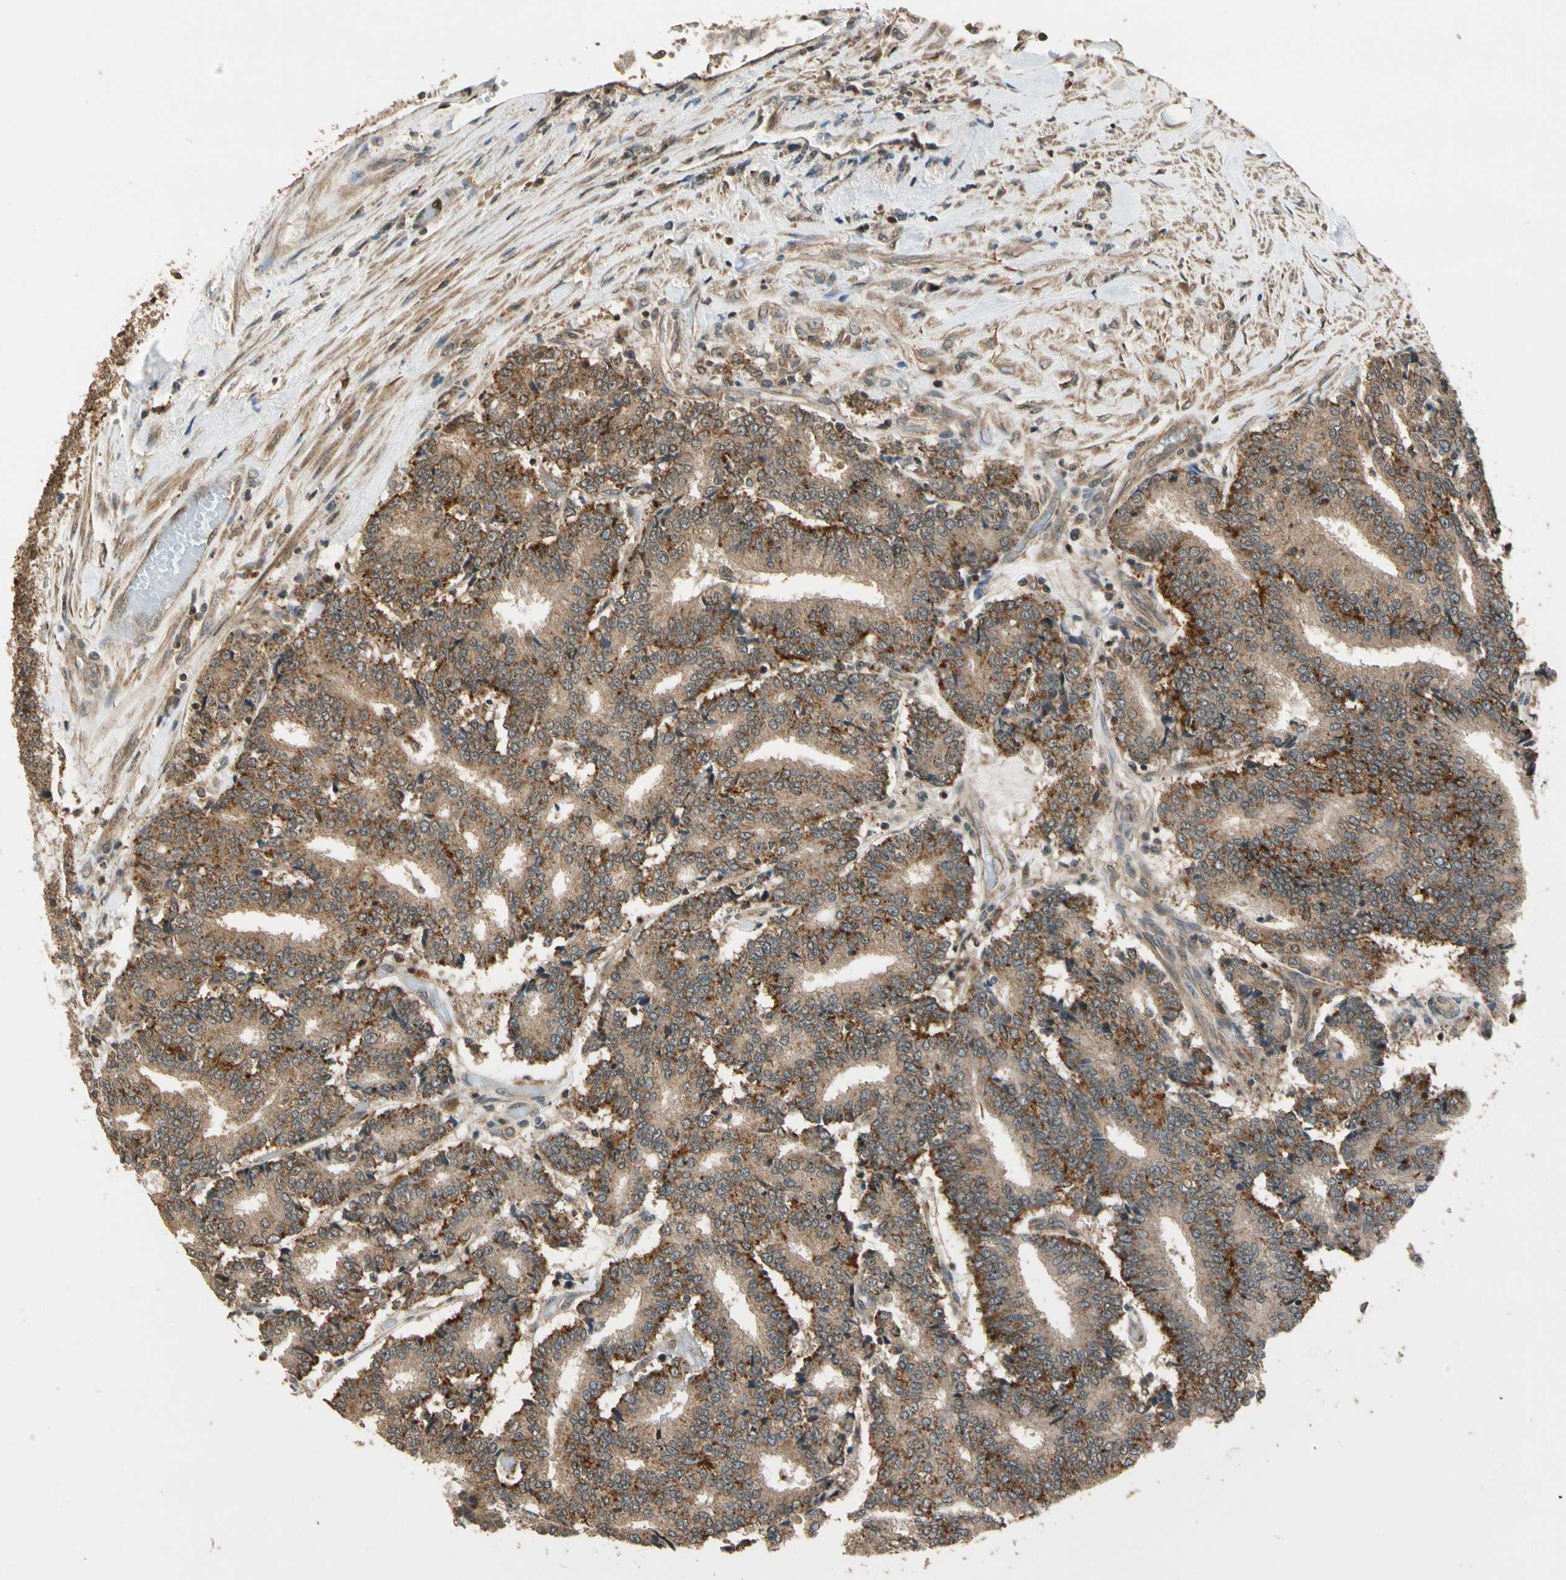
{"staining": {"intensity": "moderate", "quantity": ">75%", "location": "cytoplasmic/membranous"}, "tissue": "prostate cancer", "cell_type": "Tumor cells", "image_type": "cancer", "snomed": [{"axis": "morphology", "description": "Normal tissue, NOS"}, {"axis": "morphology", "description": "Adenocarcinoma, High grade"}, {"axis": "topography", "description": "Prostate"}, {"axis": "topography", "description": "Seminal veicle"}], "caption": "Human prostate cancer (high-grade adenocarcinoma) stained with a protein marker shows moderate staining in tumor cells.", "gene": "LAMTOR1", "patient": {"sex": "male", "age": 55}}